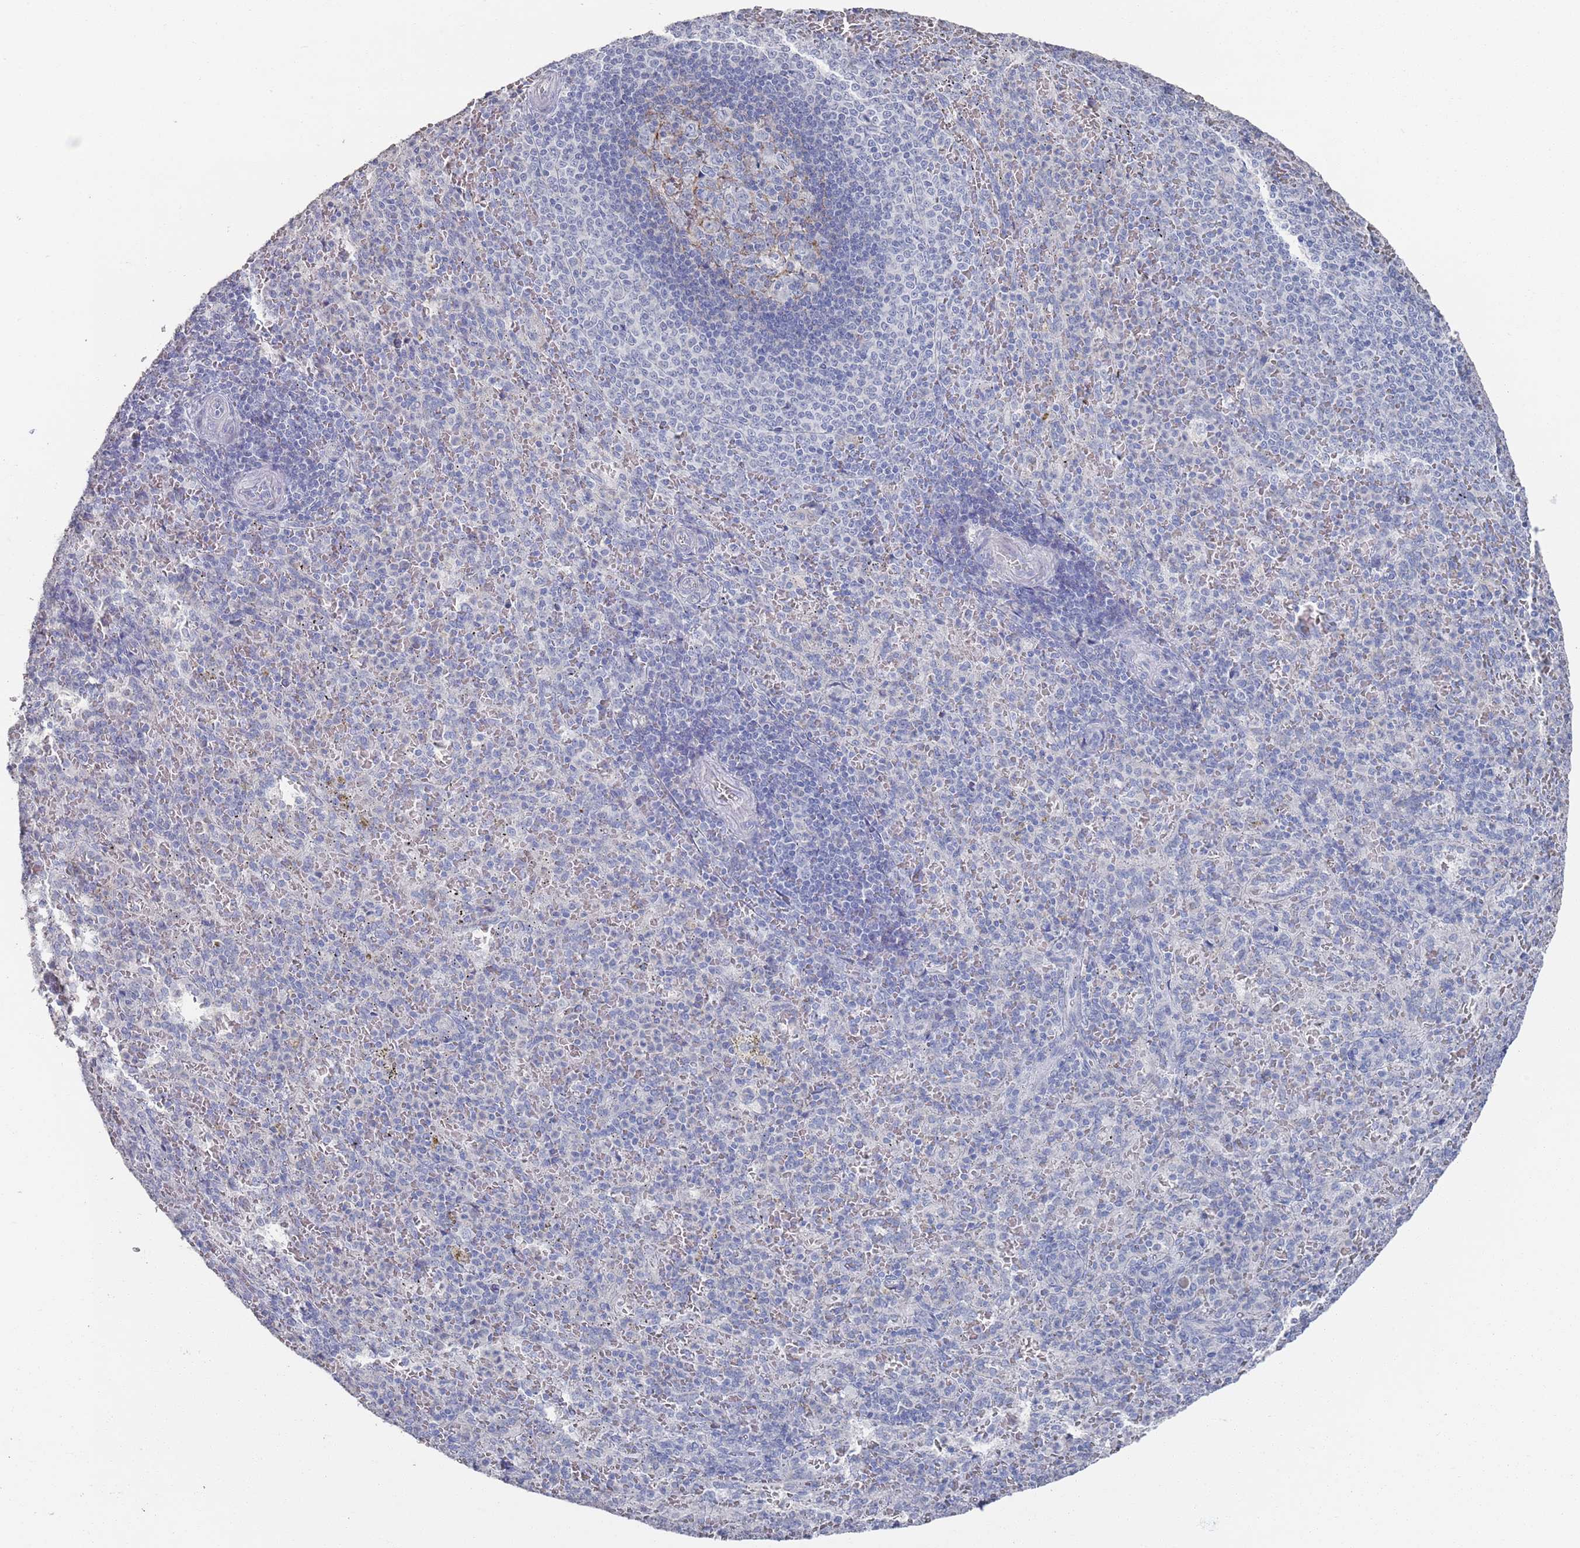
{"staining": {"intensity": "negative", "quantity": "none", "location": "none"}, "tissue": "spleen", "cell_type": "Cells in red pulp", "image_type": "normal", "snomed": [{"axis": "morphology", "description": "Normal tissue, NOS"}, {"axis": "topography", "description": "Spleen"}], "caption": "This is a micrograph of immunohistochemistry staining of unremarkable spleen, which shows no staining in cells in red pulp. (DAB immunohistochemistry with hematoxylin counter stain).", "gene": "PROM2", "patient": {"sex": "female", "age": 21}}